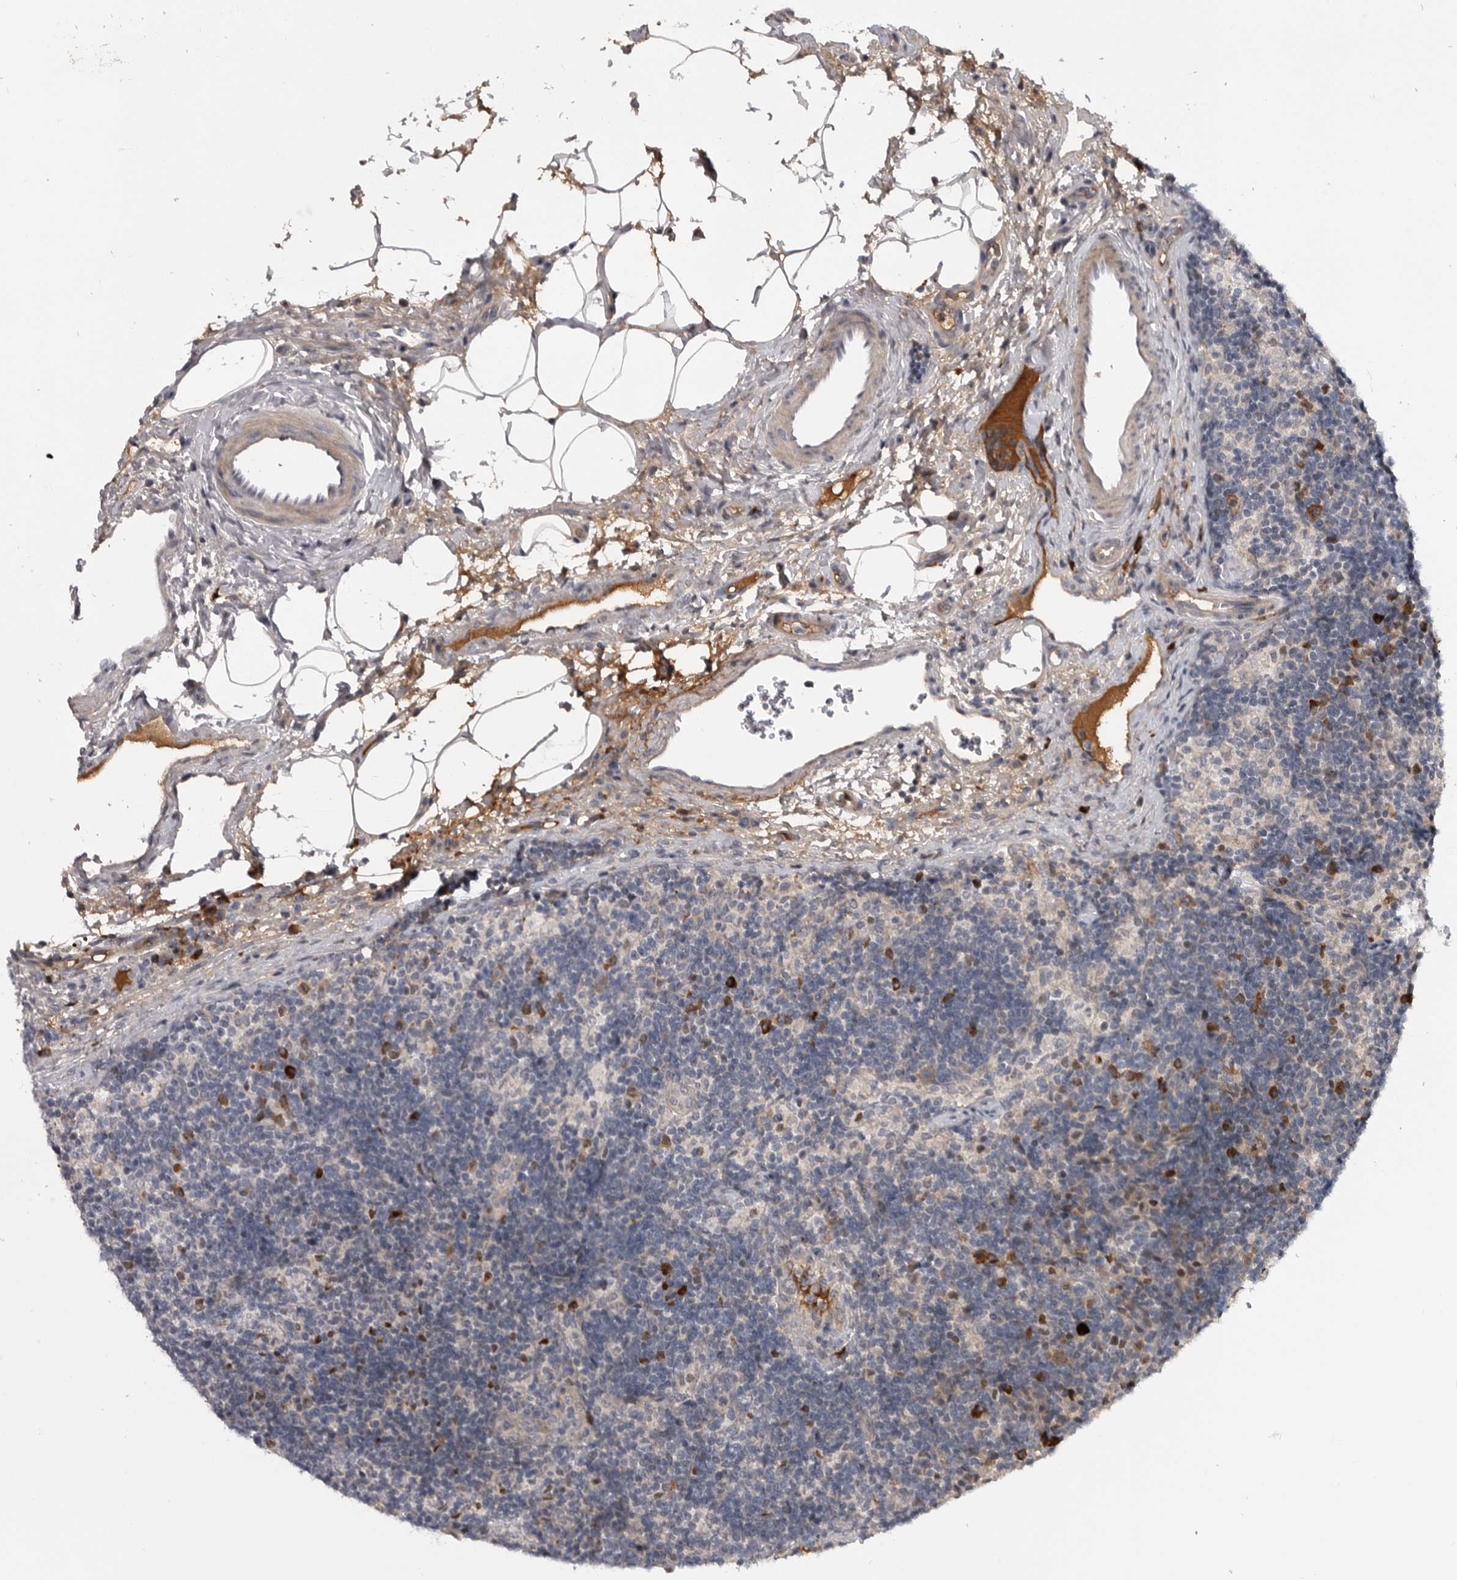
{"staining": {"intensity": "strong", "quantity": "25%-75%", "location": "cytoplasmic/membranous"}, "tissue": "lymph node", "cell_type": "Germinal center cells", "image_type": "normal", "snomed": [{"axis": "morphology", "description": "Normal tissue, NOS"}, {"axis": "topography", "description": "Lymph node"}], "caption": "Brown immunohistochemical staining in normal human lymph node exhibits strong cytoplasmic/membranous expression in approximately 25%-75% of germinal center cells. The protein is stained brown, and the nuclei are stained in blue (DAB (3,3'-diaminobenzidine) IHC with brightfield microscopy, high magnification).", "gene": "ZNF277", "patient": {"sex": "female", "age": 22}}